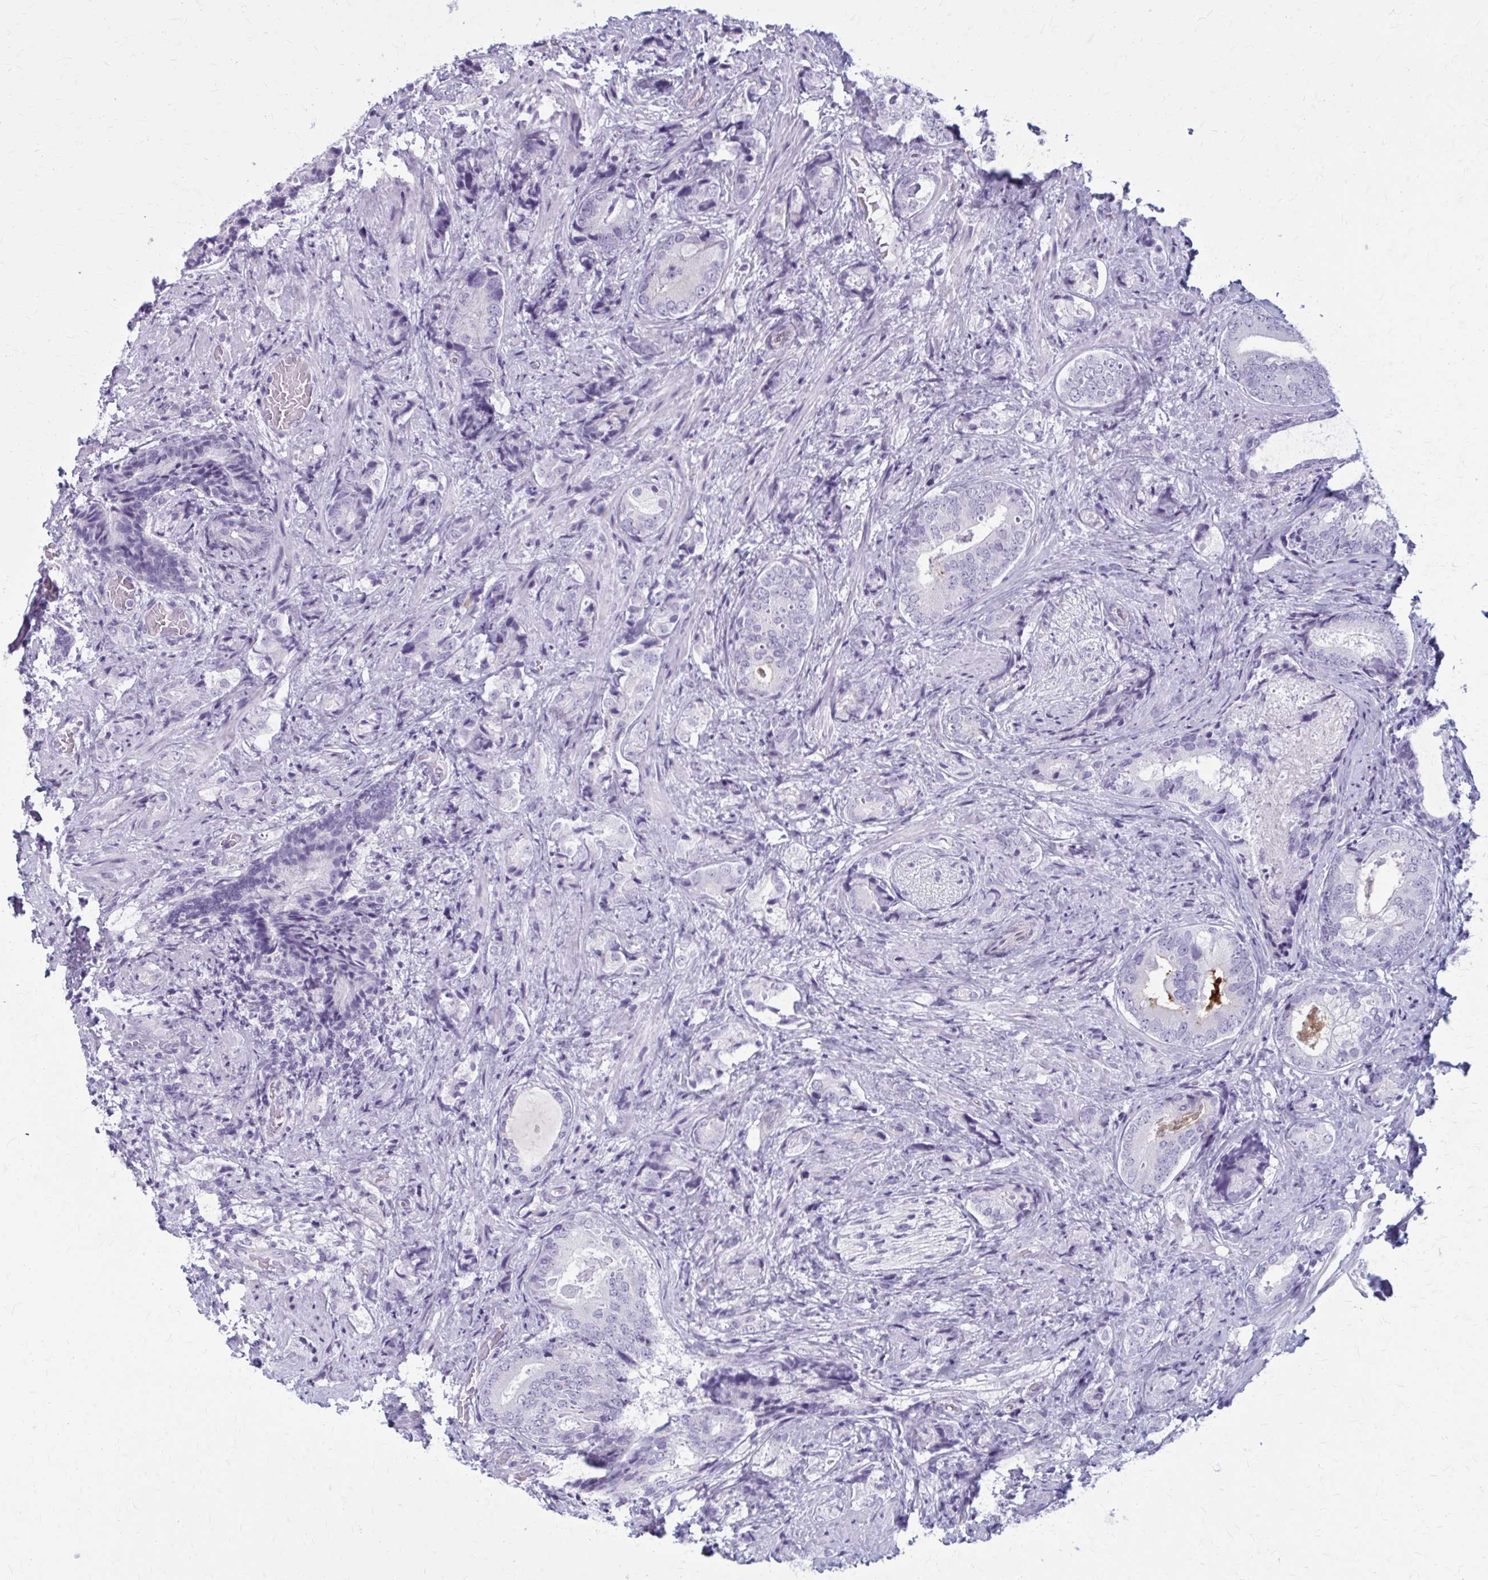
{"staining": {"intensity": "negative", "quantity": "none", "location": "none"}, "tissue": "prostate cancer", "cell_type": "Tumor cells", "image_type": "cancer", "snomed": [{"axis": "morphology", "description": "Adenocarcinoma, High grade"}, {"axis": "topography", "description": "Prostate"}], "caption": "Immunohistochemistry (IHC) of prostate high-grade adenocarcinoma exhibits no staining in tumor cells. The staining was performed using DAB to visualize the protein expression in brown, while the nuclei were stained in blue with hematoxylin (Magnification: 20x).", "gene": "CASQ2", "patient": {"sex": "male", "age": 62}}